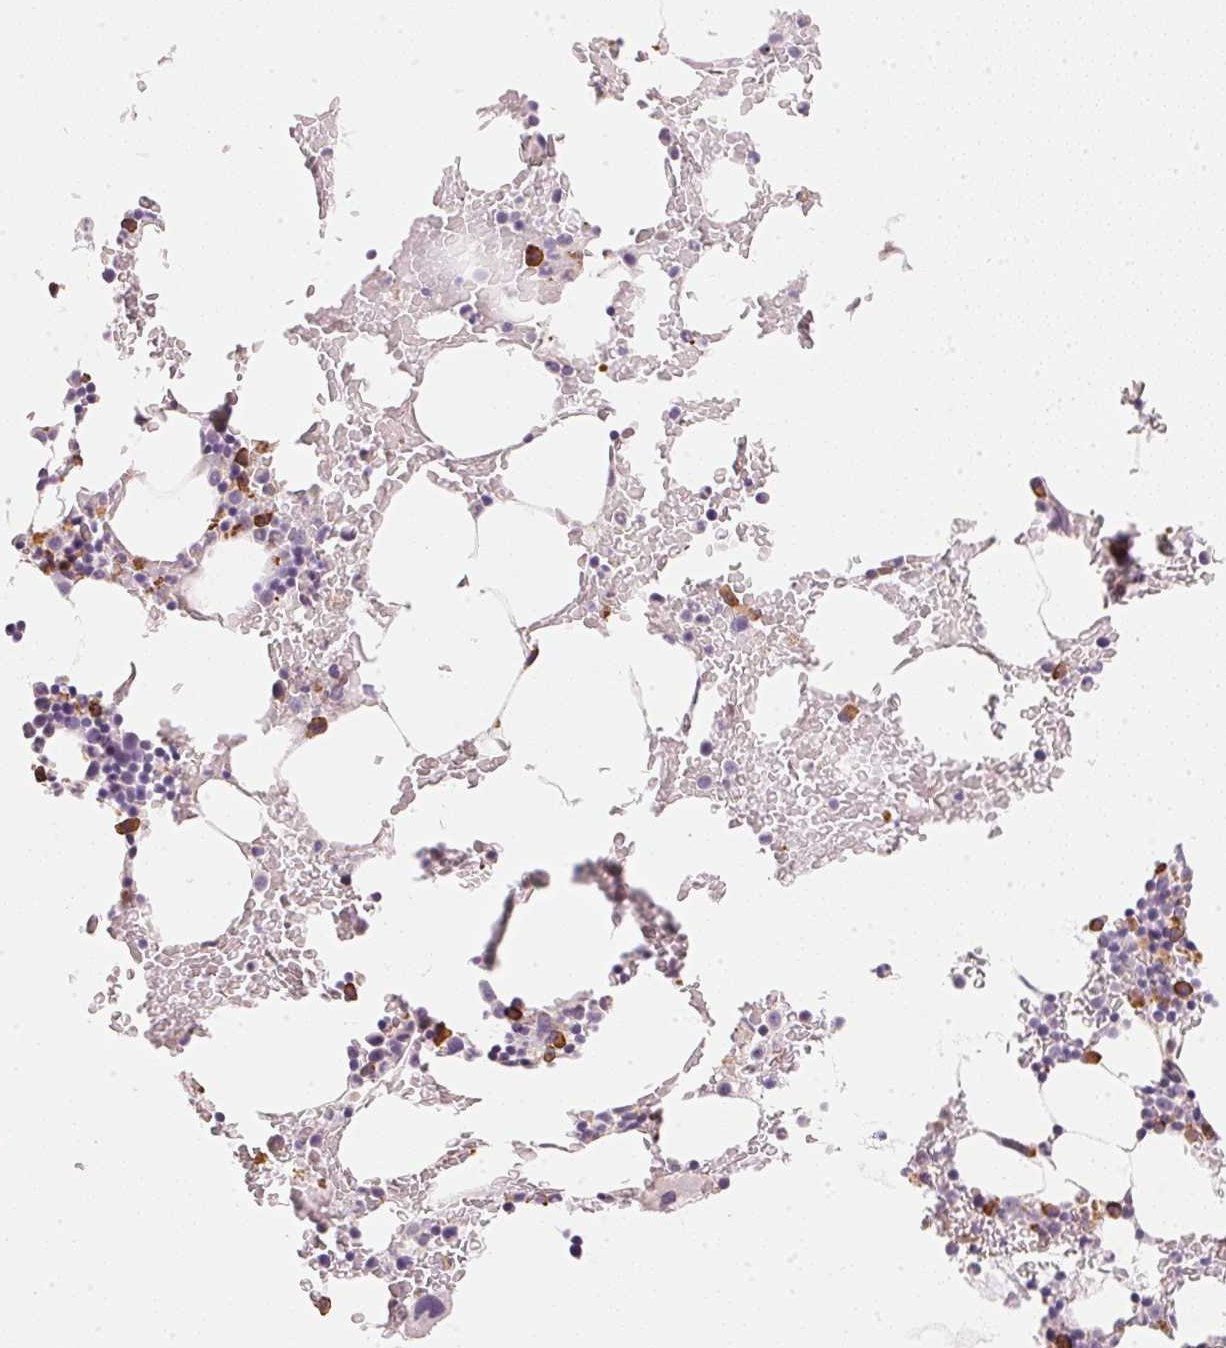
{"staining": {"intensity": "moderate", "quantity": "<25%", "location": "cytoplasmic/membranous"}, "tissue": "bone marrow", "cell_type": "Hematopoietic cells", "image_type": "normal", "snomed": [{"axis": "morphology", "description": "Normal tissue, NOS"}, {"axis": "topography", "description": "Bone marrow"}], "caption": "Bone marrow stained for a protein demonstrates moderate cytoplasmic/membranous positivity in hematopoietic cells. Immunohistochemistry (ihc) stains the protein in brown and the nuclei are stained blue.", "gene": "RMDN2", "patient": {"sex": "female", "age": 84}}